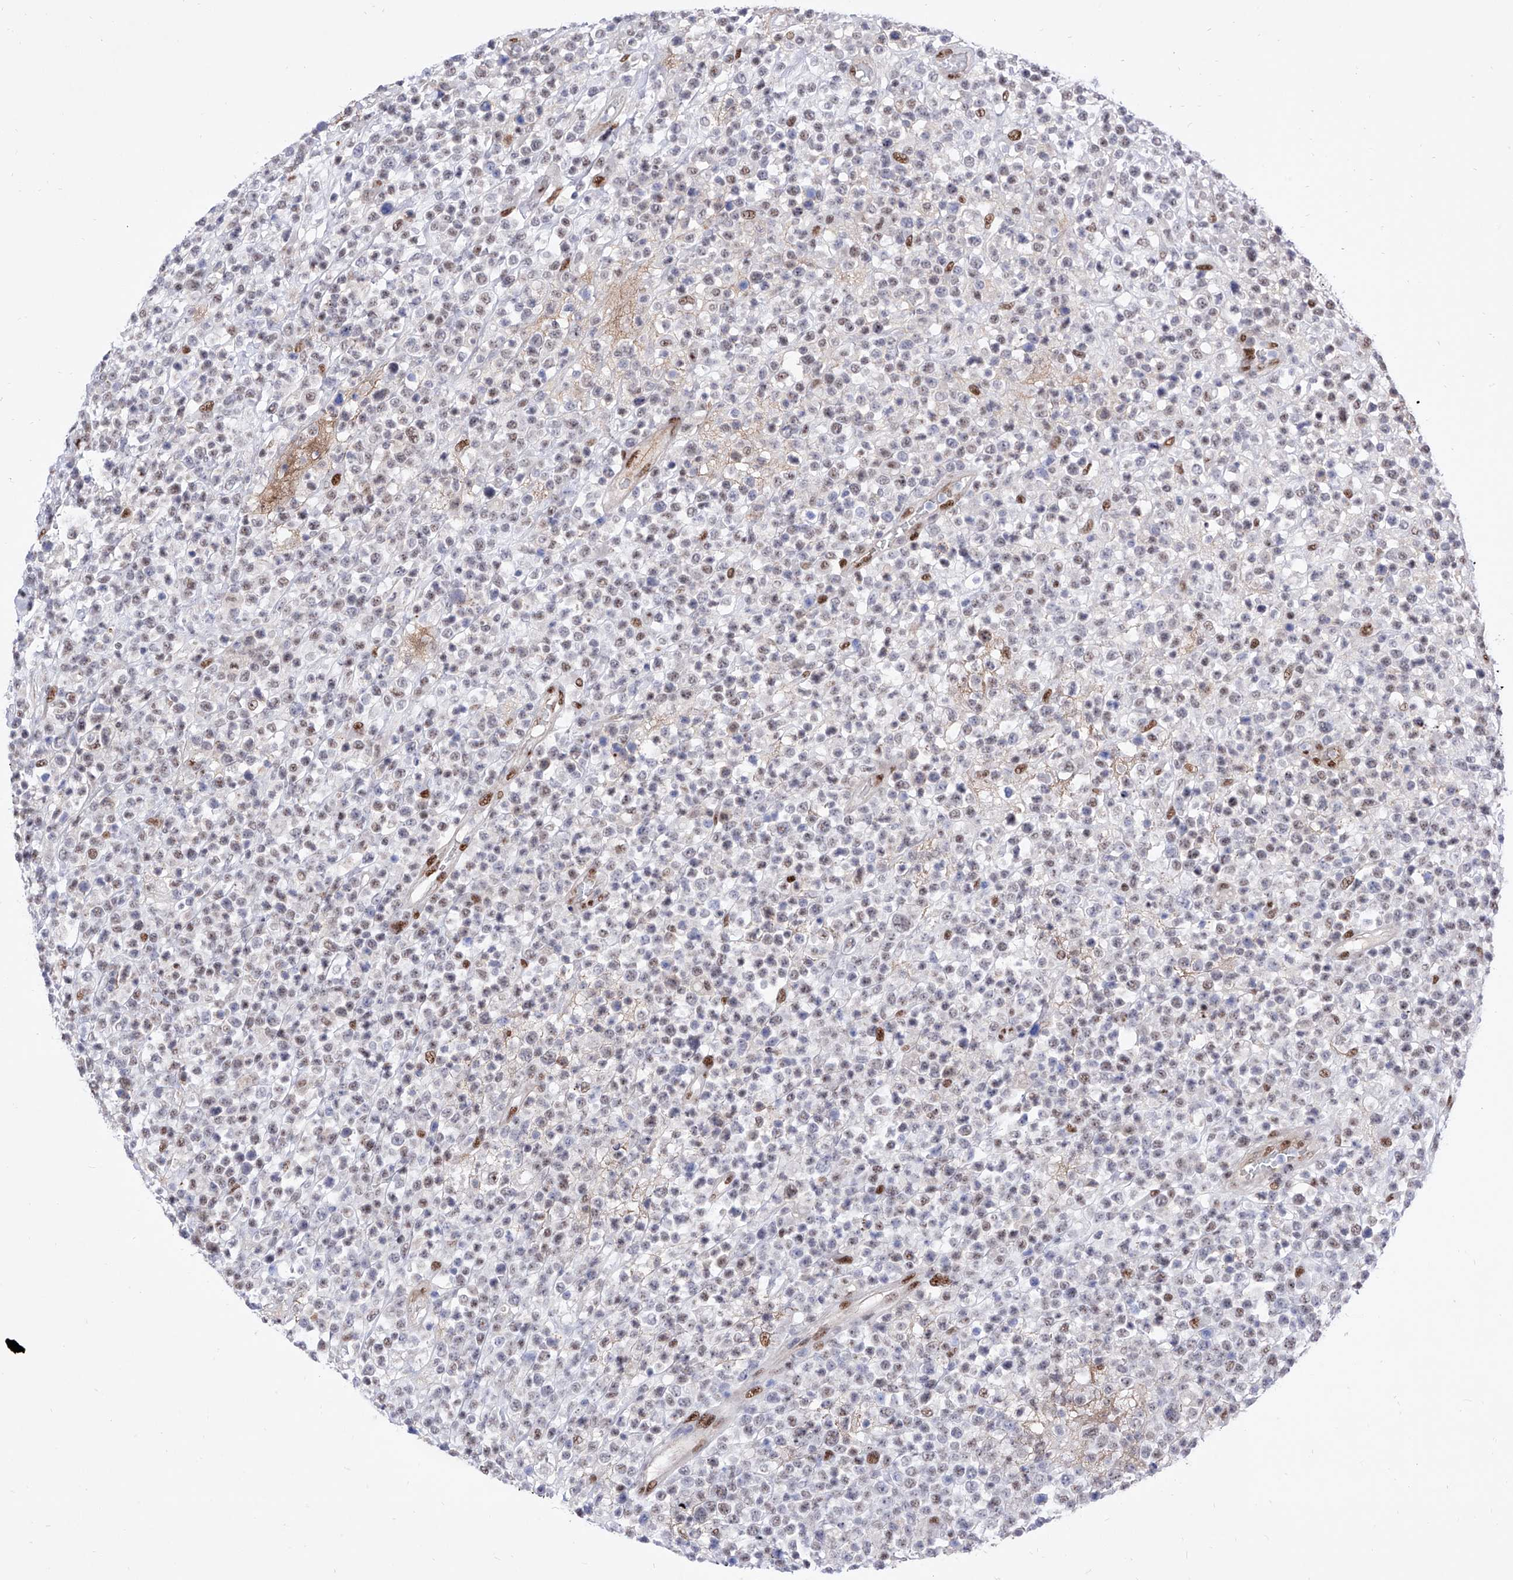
{"staining": {"intensity": "moderate", "quantity": "<25%", "location": "nuclear"}, "tissue": "lymphoma", "cell_type": "Tumor cells", "image_type": "cancer", "snomed": [{"axis": "morphology", "description": "Malignant lymphoma, non-Hodgkin's type, High grade"}, {"axis": "topography", "description": "Colon"}], "caption": "Protein analysis of high-grade malignant lymphoma, non-Hodgkin's type tissue shows moderate nuclear staining in about <25% of tumor cells.", "gene": "ATN1", "patient": {"sex": "female", "age": 53}}